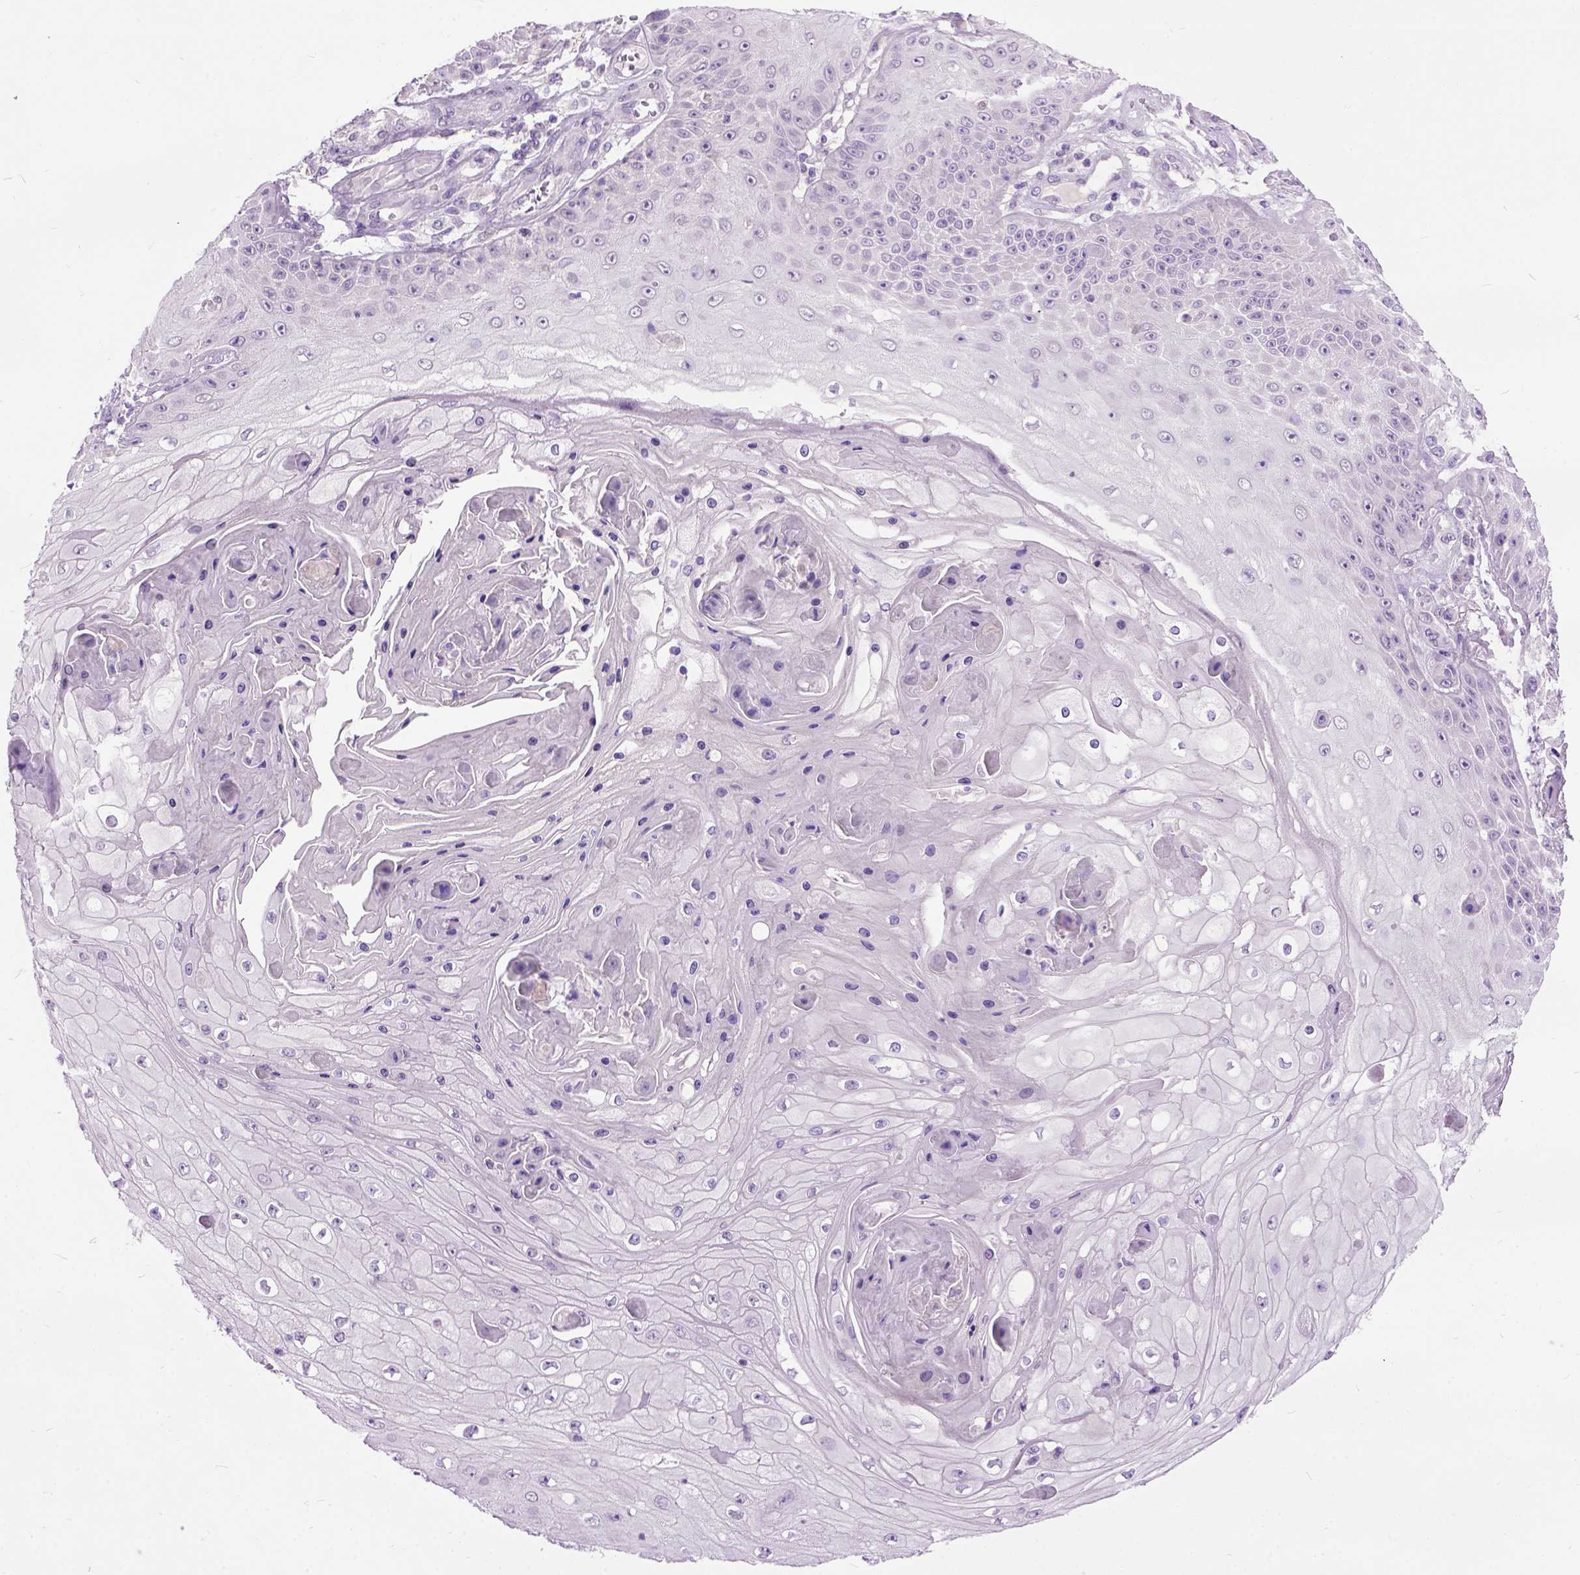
{"staining": {"intensity": "negative", "quantity": "none", "location": "none"}, "tissue": "skin cancer", "cell_type": "Tumor cells", "image_type": "cancer", "snomed": [{"axis": "morphology", "description": "Squamous cell carcinoma, NOS"}, {"axis": "topography", "description": "Skin"}], "caption": "This is an IHC image of human skin cancer. There is no expression in tumor cells.", "gene": "MAPT", "patient": {"sex": "male", "age": 70}}